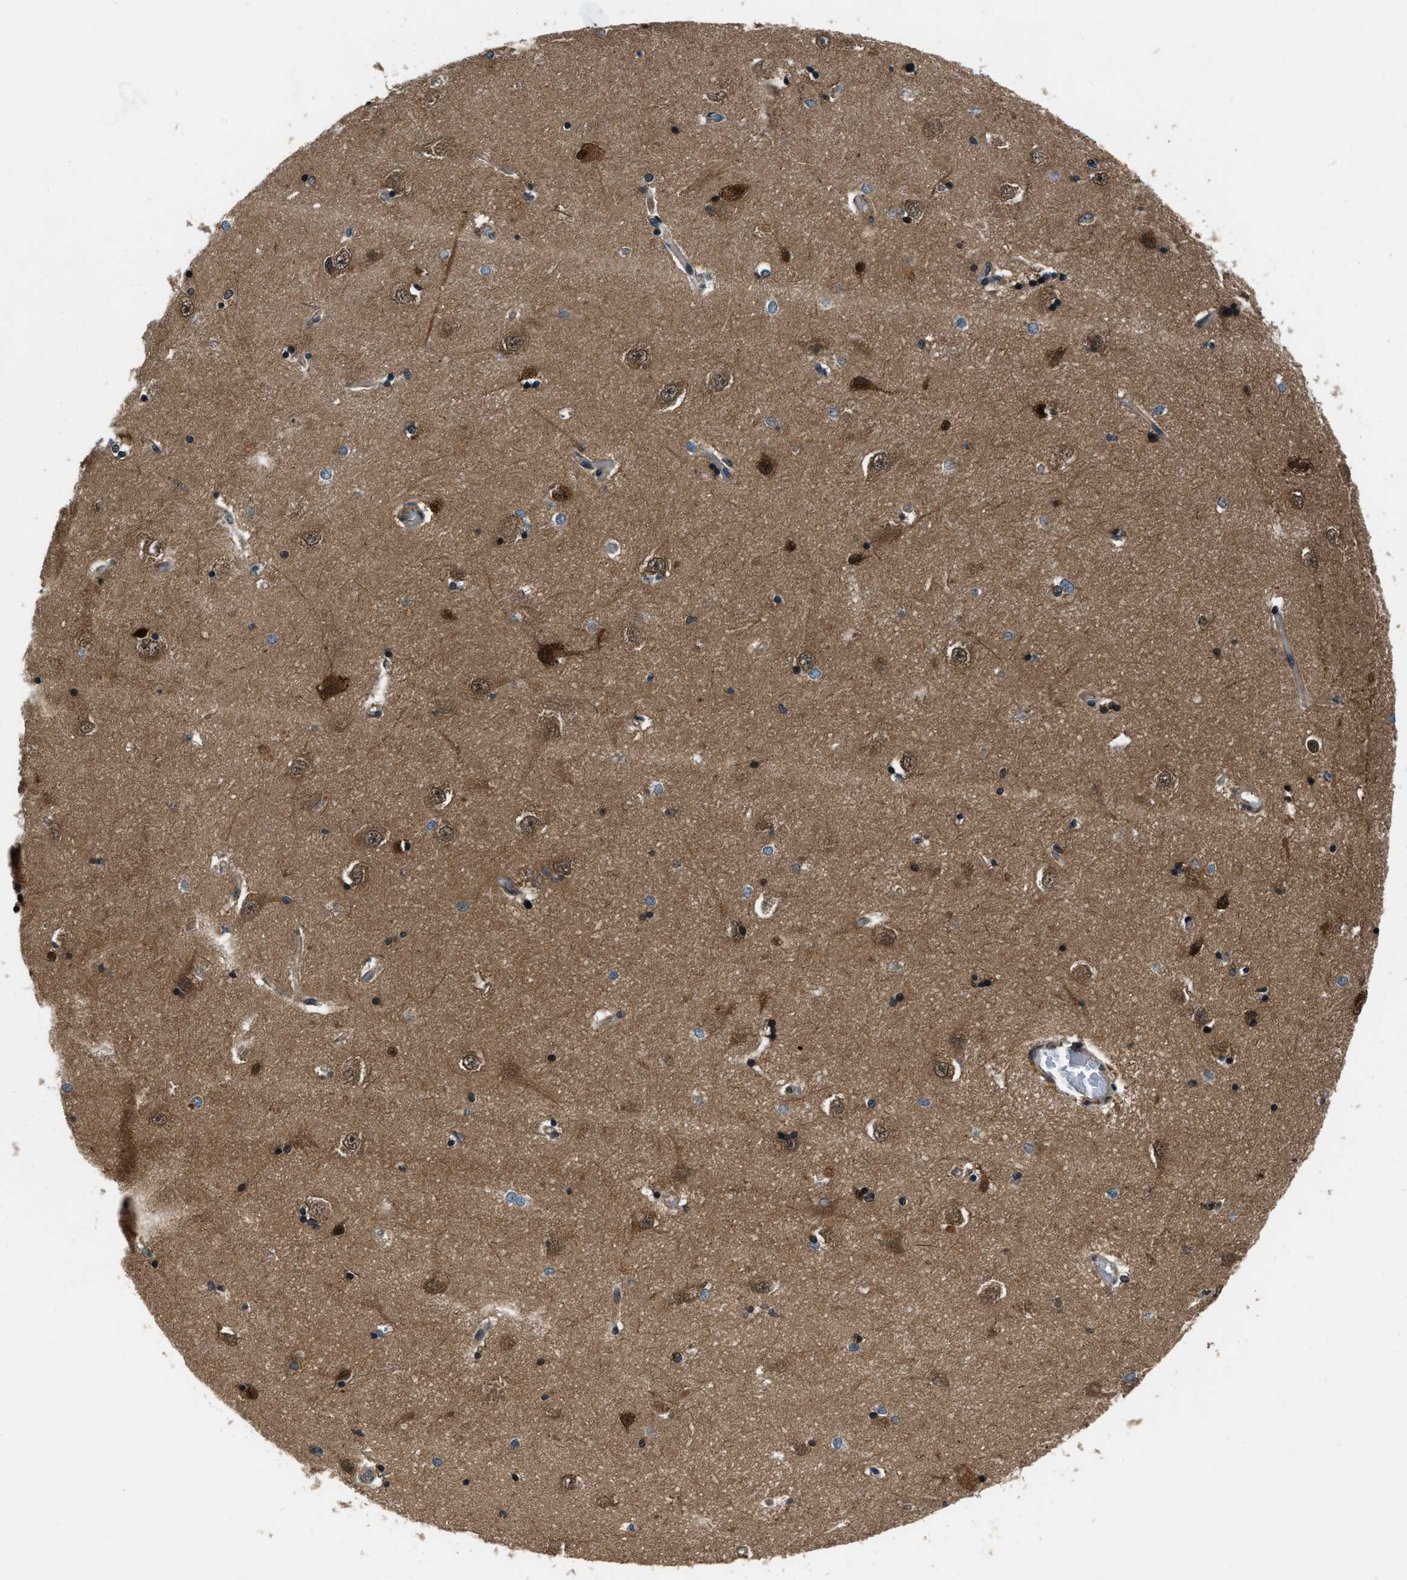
{"staining": {"intensity": "strong", "quantity": "25%-75%", "location": "cytoplasmic/membranous,nuclear"}, "tissue": "hippocampus", "cell_type": "Glial cells", "image_type": "normal", "snomed": [{"axis": "morphology", "description": "Normal tissue, NOS"}, {"axis": "topography", "description": "Hippocampus"}], "caption": "IHC histopathology image of normal hippocampus: human hippocampus stained using immunohistochemistry (IHC) shows high levels of strong protein expression localized specifically in the cytoplasmic/membranous,nuclear of glial cells, appearing as a cytoplasmic/membranous,nuclear brown color.", "gene": "NUDCD3", "patient": {"sex": "male", "age": 45}}